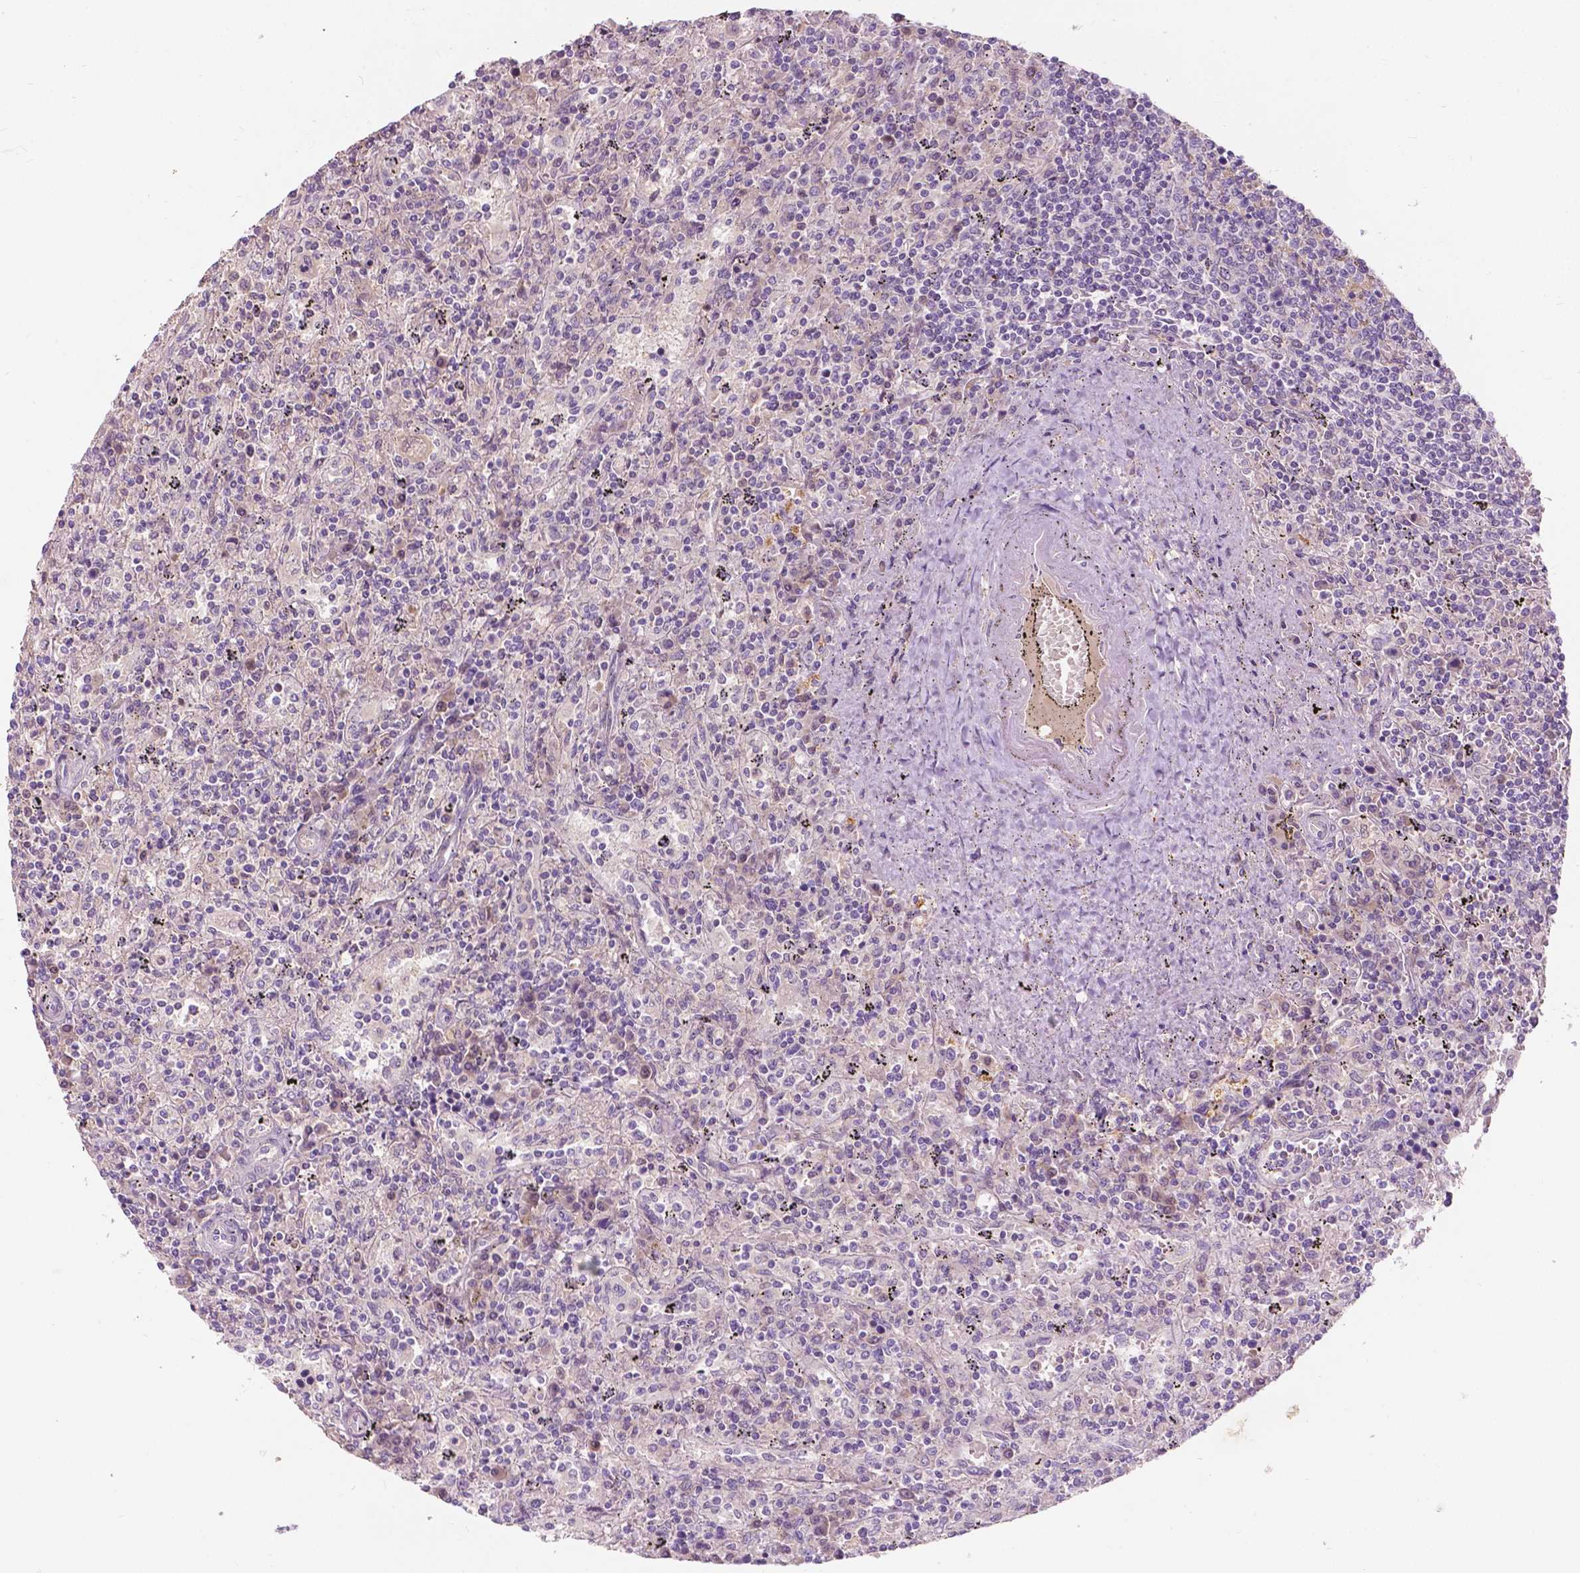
{"staining": {"intensity": "negative", "quantity": "none", "location": "none"}, "tissue": "lymphoma", "cell_type": "Tumor cells", "image_type": "cancer", "snomed": [{"axis": "morphology", "description": "Malignant lymphoma, non-Hodgkin's type, Low grade"}, {"axis": "topography", "description": "Spleen"}], "caption": "Immunohistochemistry (IHC) photomicrograph of lymphoma stained for a protein (brown), which shows no staining in tumor cells.", "gene": "GPR37", "patient": {"sex": "male", "age": 62}}